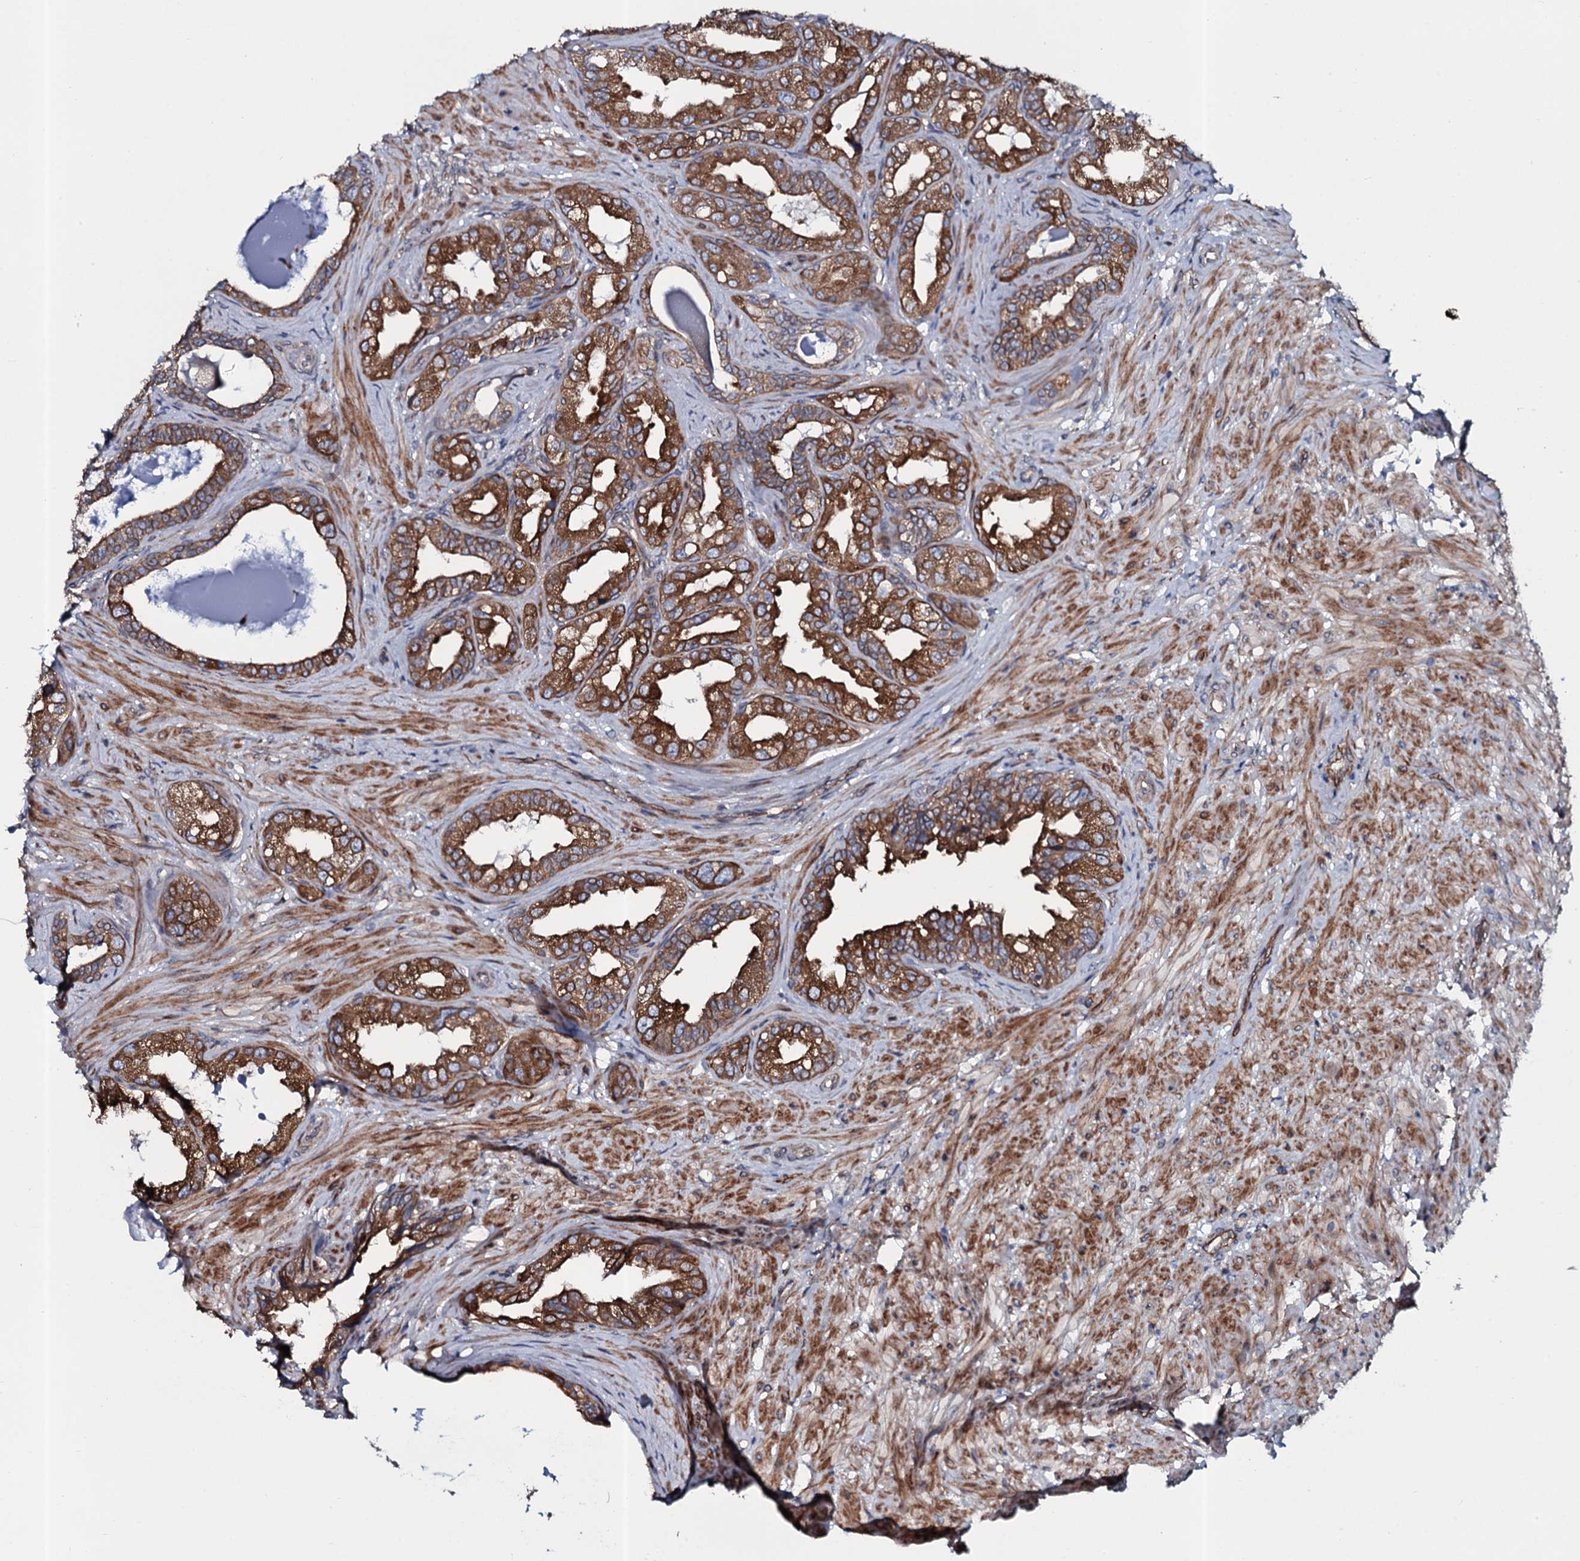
{"staining": {"intensity": "moderate", "quantity": ">75%", "location": "cytoplasmic/membranous"}, "tissue": "seminal vesicle", "cell_type": "Glandular cells", "image_type": "normal", "snomed": [{"axis": "morphology", "description": "Normal tissue, NOS"}, {"axis": "topography", "description": "Seminal veicle"}, {"axis": "topography", "description": "Peripheral nerve tissue"}], "caption": "Approximately >75% of glandular cells in benign human seminal vesicle reveal moderate cytoplasmic/membranous protein positivity as visualized by brown immunohistochemical staining.", "gene": "TMEM151A", "patient": {"sex": "male", "age": 63}}